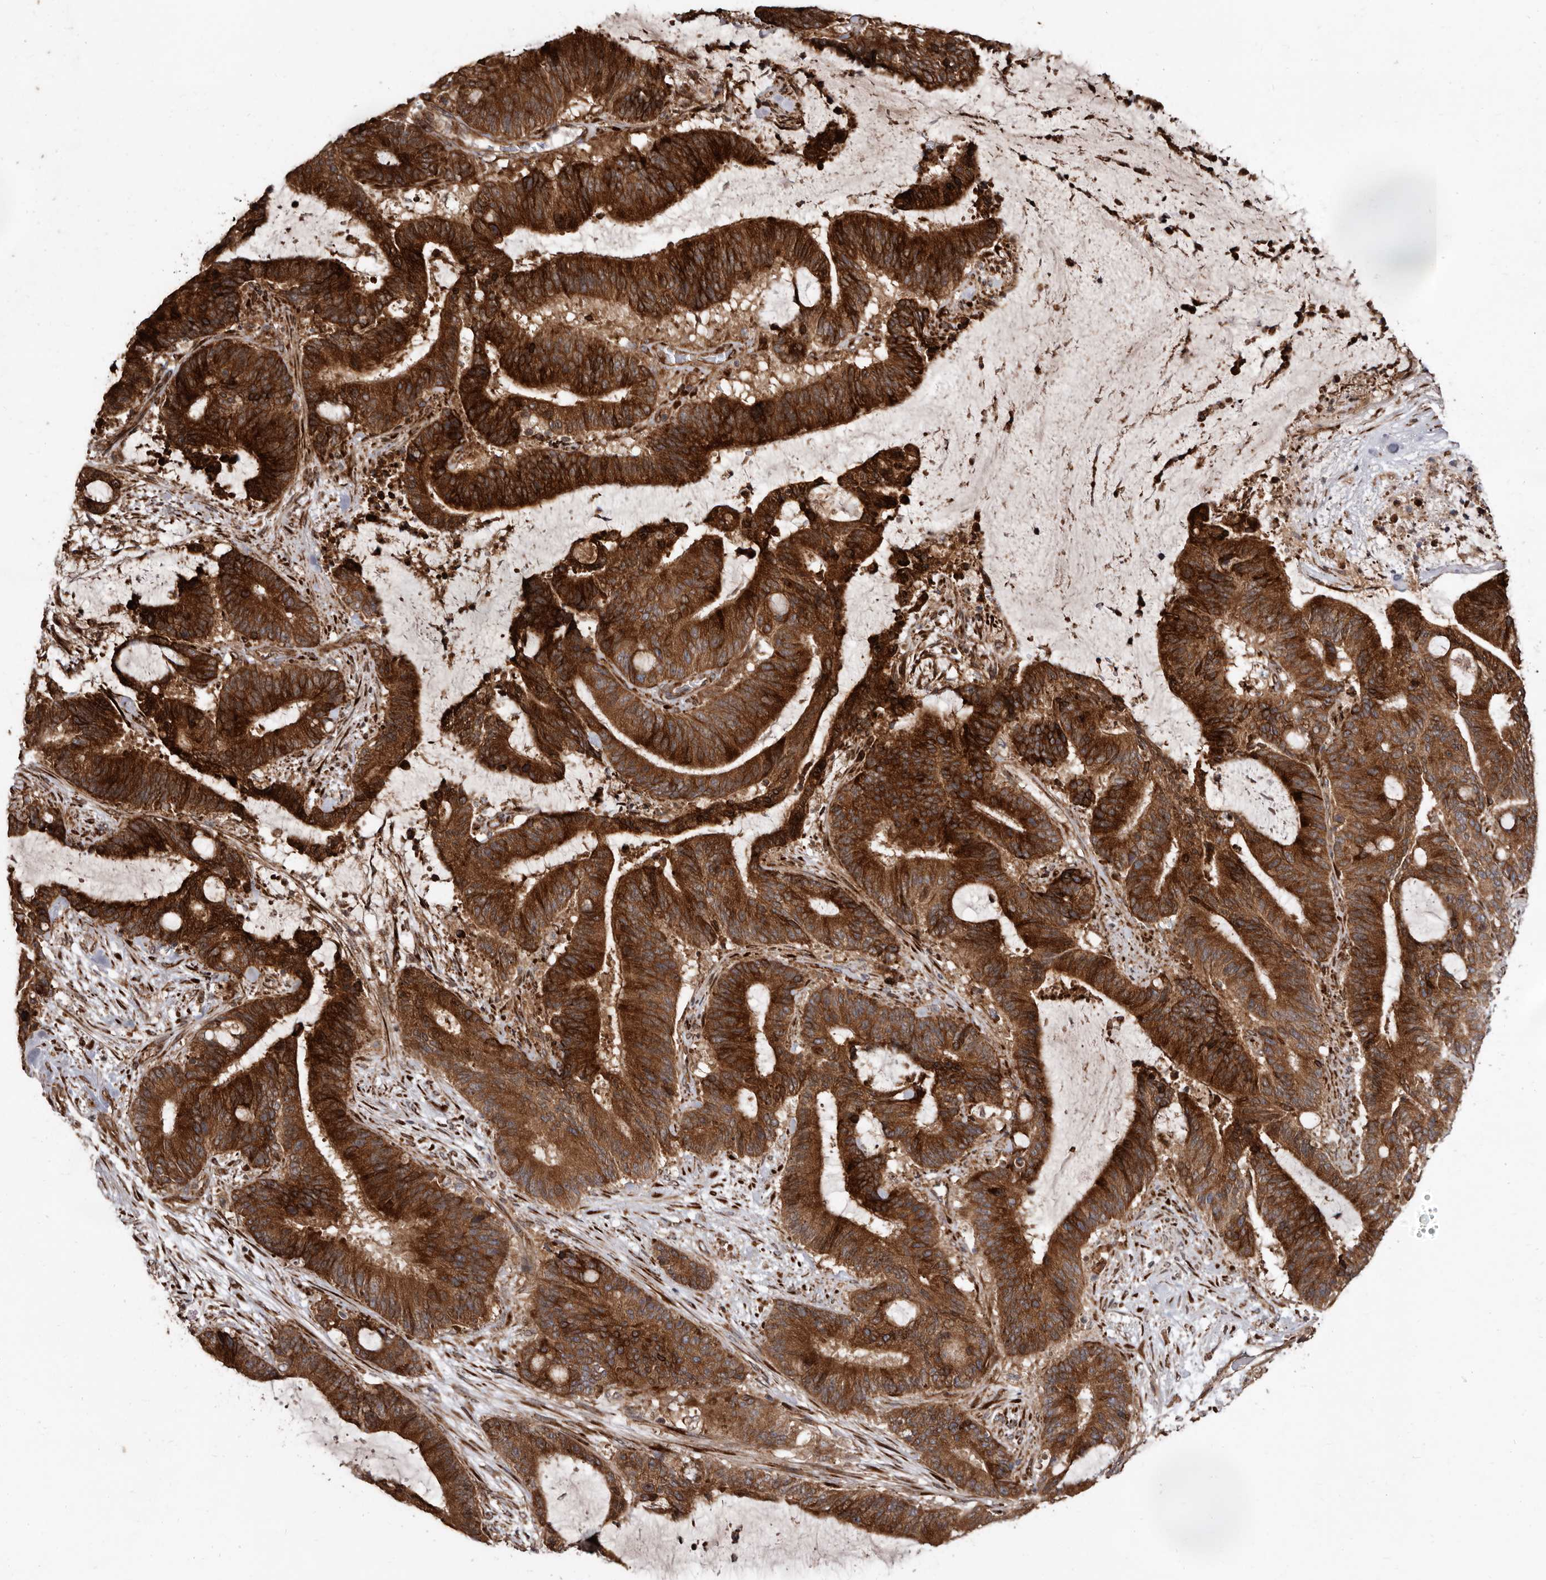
{"staining": {"intensity": "strong", "quantity": ">75%", "location": "cytoplasmic/membranous"}, "tissue": "liver cancer", "cell_type": "Tumor cells", "image_type": "cancer", "snomed": [{"axis": "morphology", "description": "Normal tissue, NOS"}, {"axis": "morphology", "description": "Cholangiocarcinoma"}, {"axis": "topography", "description": "Liver"}, {"axis": "topography", "description": "Peripheral nerve tissue"}], "caption": "Immunohistochemistry (IHC) of human cholangiocarcinoma (liver) demonstrates high levels of strong cytoplasmic/membranous staining in about >75% of tumor cells. (IHC, brightfield microscopy, high magnification).", "gene": "FLAD1", "patient": {"sex": "female", "age": 73}}